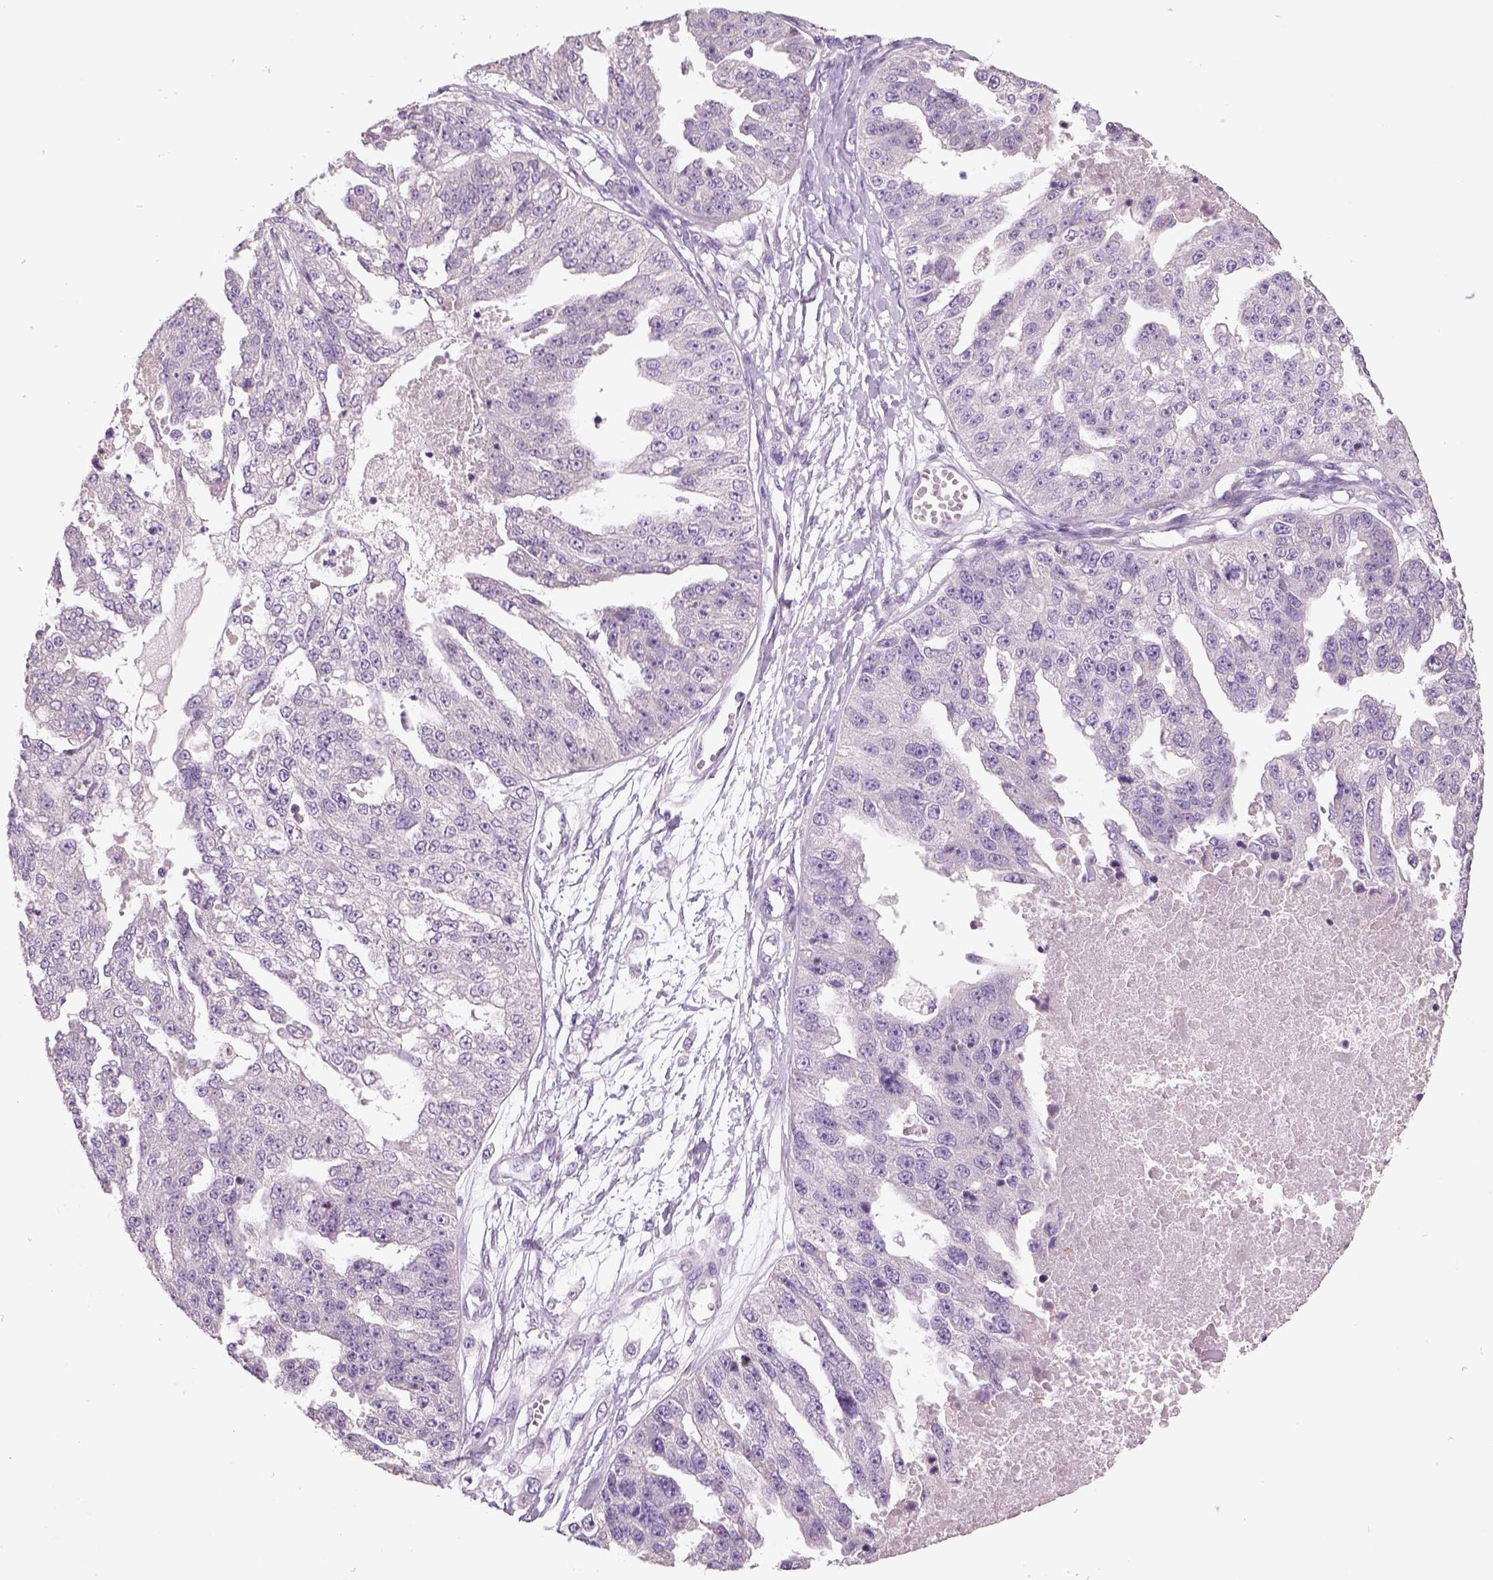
{"staining": {"intensity": "negative", "quantity": "none", "location": "none"}, "tissue": "ovarian cancer", "cell_type": "Tumor cells", "image_type": "cancer", "snomed": [{"axis": "morphology", "description": "Cystadenocarcinoma, serous, NOS"}, {"axis": "topography", "description": "Ovary"}], "caption": "DAB immunohistochemical staining of ovarian cancer demonstrates no significant positivity in tumor cells.", "gene": "NUDT6", "patient": {"sex": "female", "age": 58}}